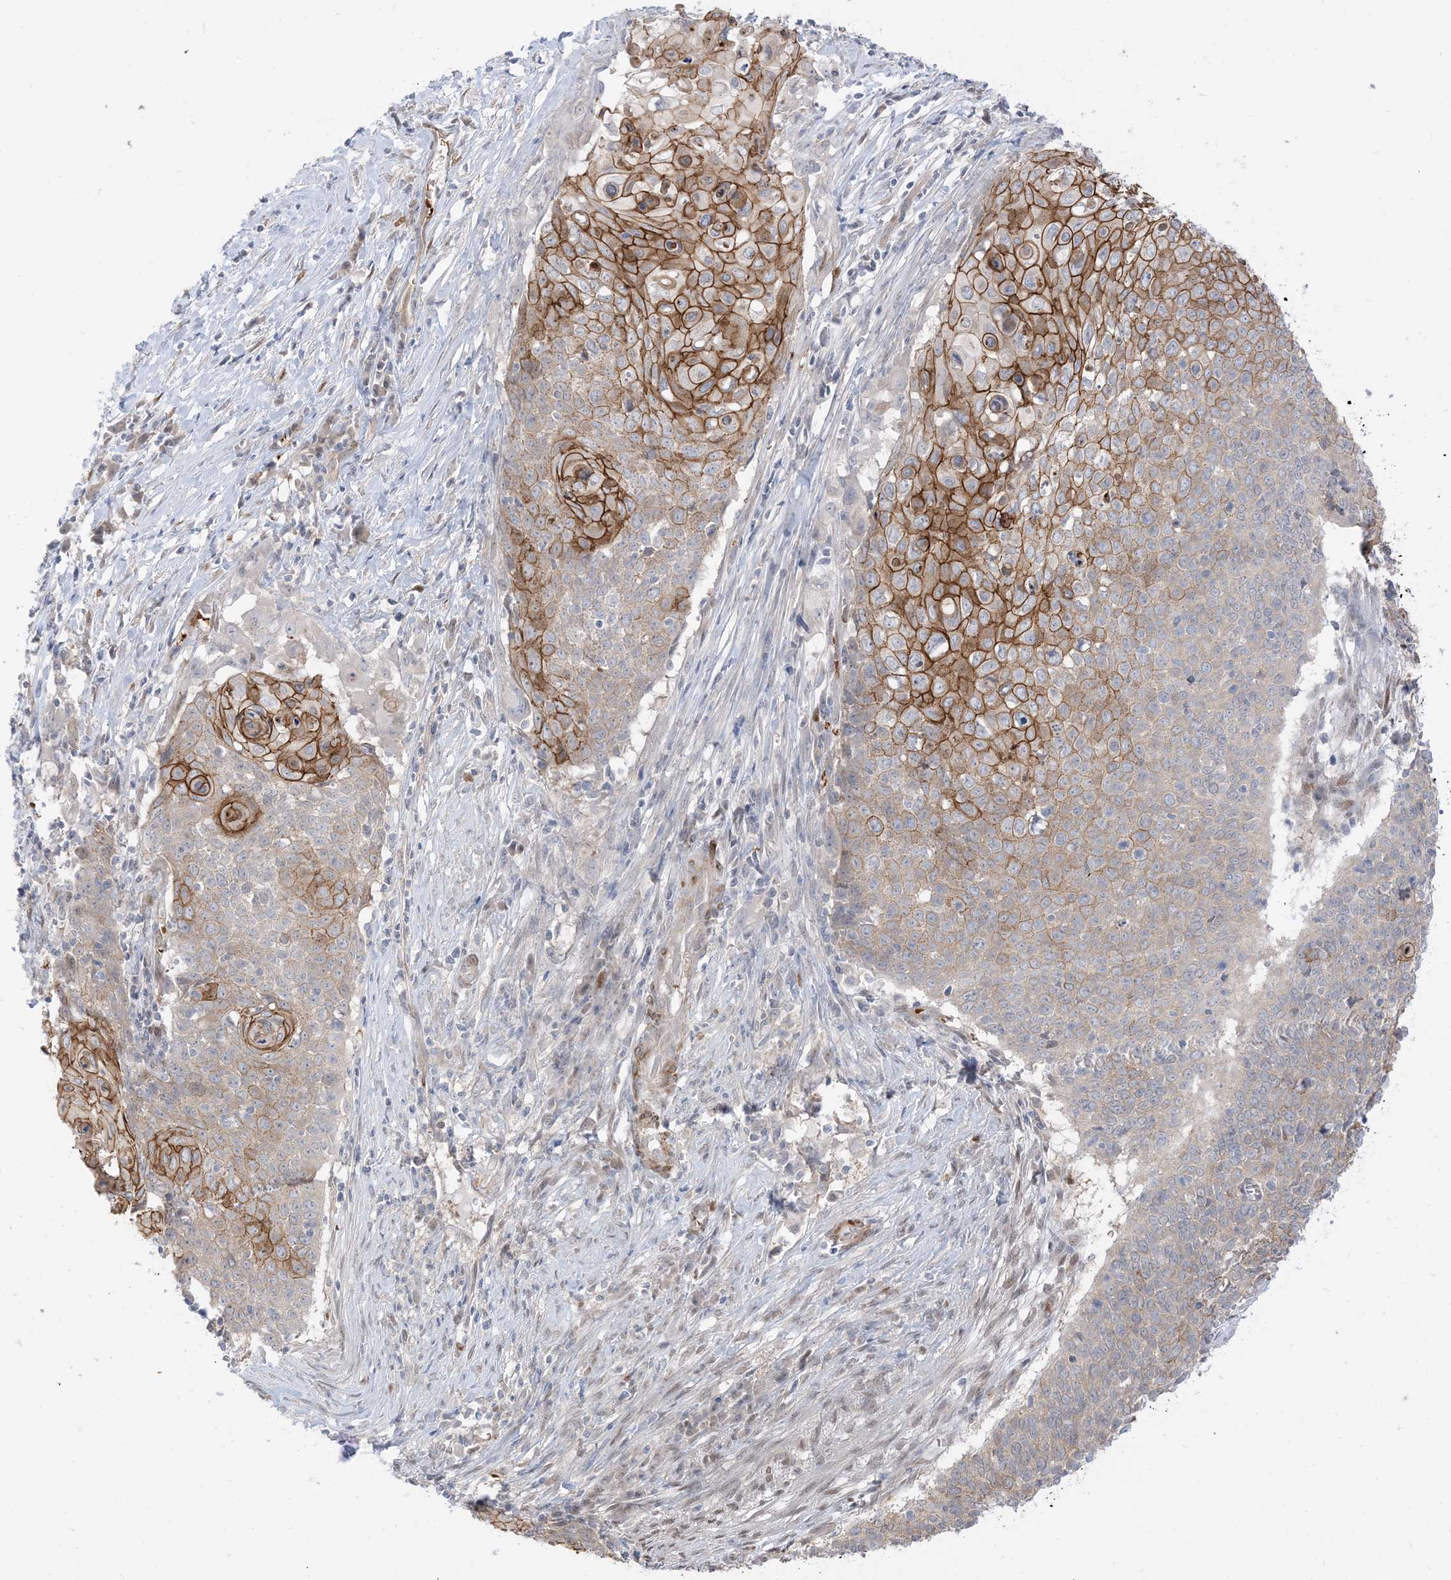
{"staining": {"intensity": "moderate", "quantity": "25%-75%", "location": "cytoplasmic/membranous"}, "tissue": "cervical cancer", "cell_type": "Tumor cells", "image_type": "cancer", "snomed": [{"axis": "morphology", "description": "Squamous cell carcinoma, NOS"}, {"axis": "topography", "description": "Cervix"}], "caption": "Cervical cancer (squamous cell carcinoma) tissue exhibits moderate cytoplasmic/membranous expression in approximately 25%-75% of tumor cells", "gene": "RIN1", "patient": {"sex": "female", "age": 39}}